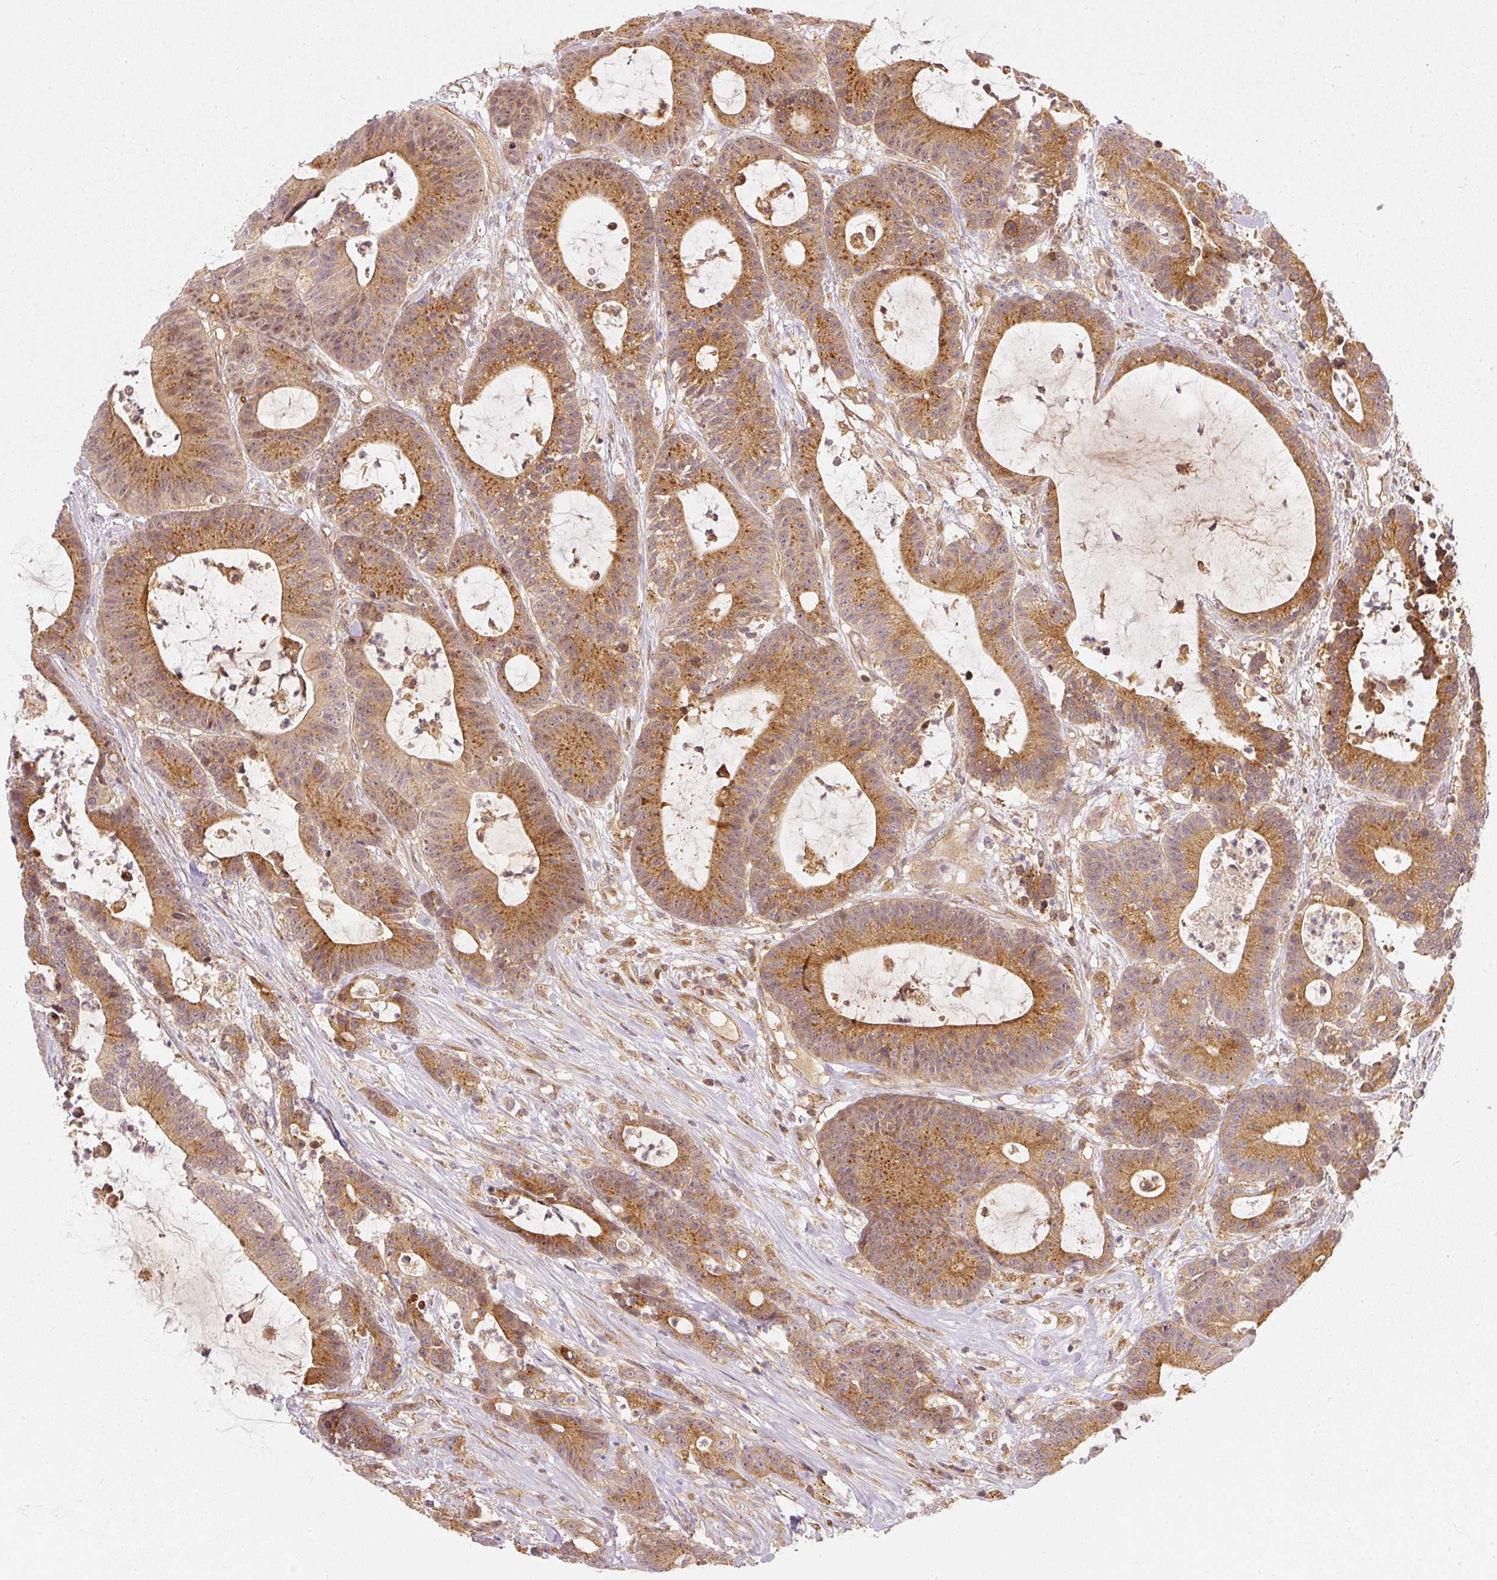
{"staining": {"intensity": "moderate", "quantity": ">75%", "location": "cytoplasmic/membranous"}, "tissue": "colorectal cancer", "cell_type": "Tumor cells", "image_type": "cancer", "snomed": [{"axis": "morphology", "description": "Adenocarcinoma, NOS"}, {"axis": "topography", "description": "Colon"}], "caption": "A brown stain highlights moderate cytoplasmic/membranous expression of a protein in human colorectal adenocarcinoma tumor cells.", "gene": "ZNF580", "patient": {"sex": "female", "age": 84}}